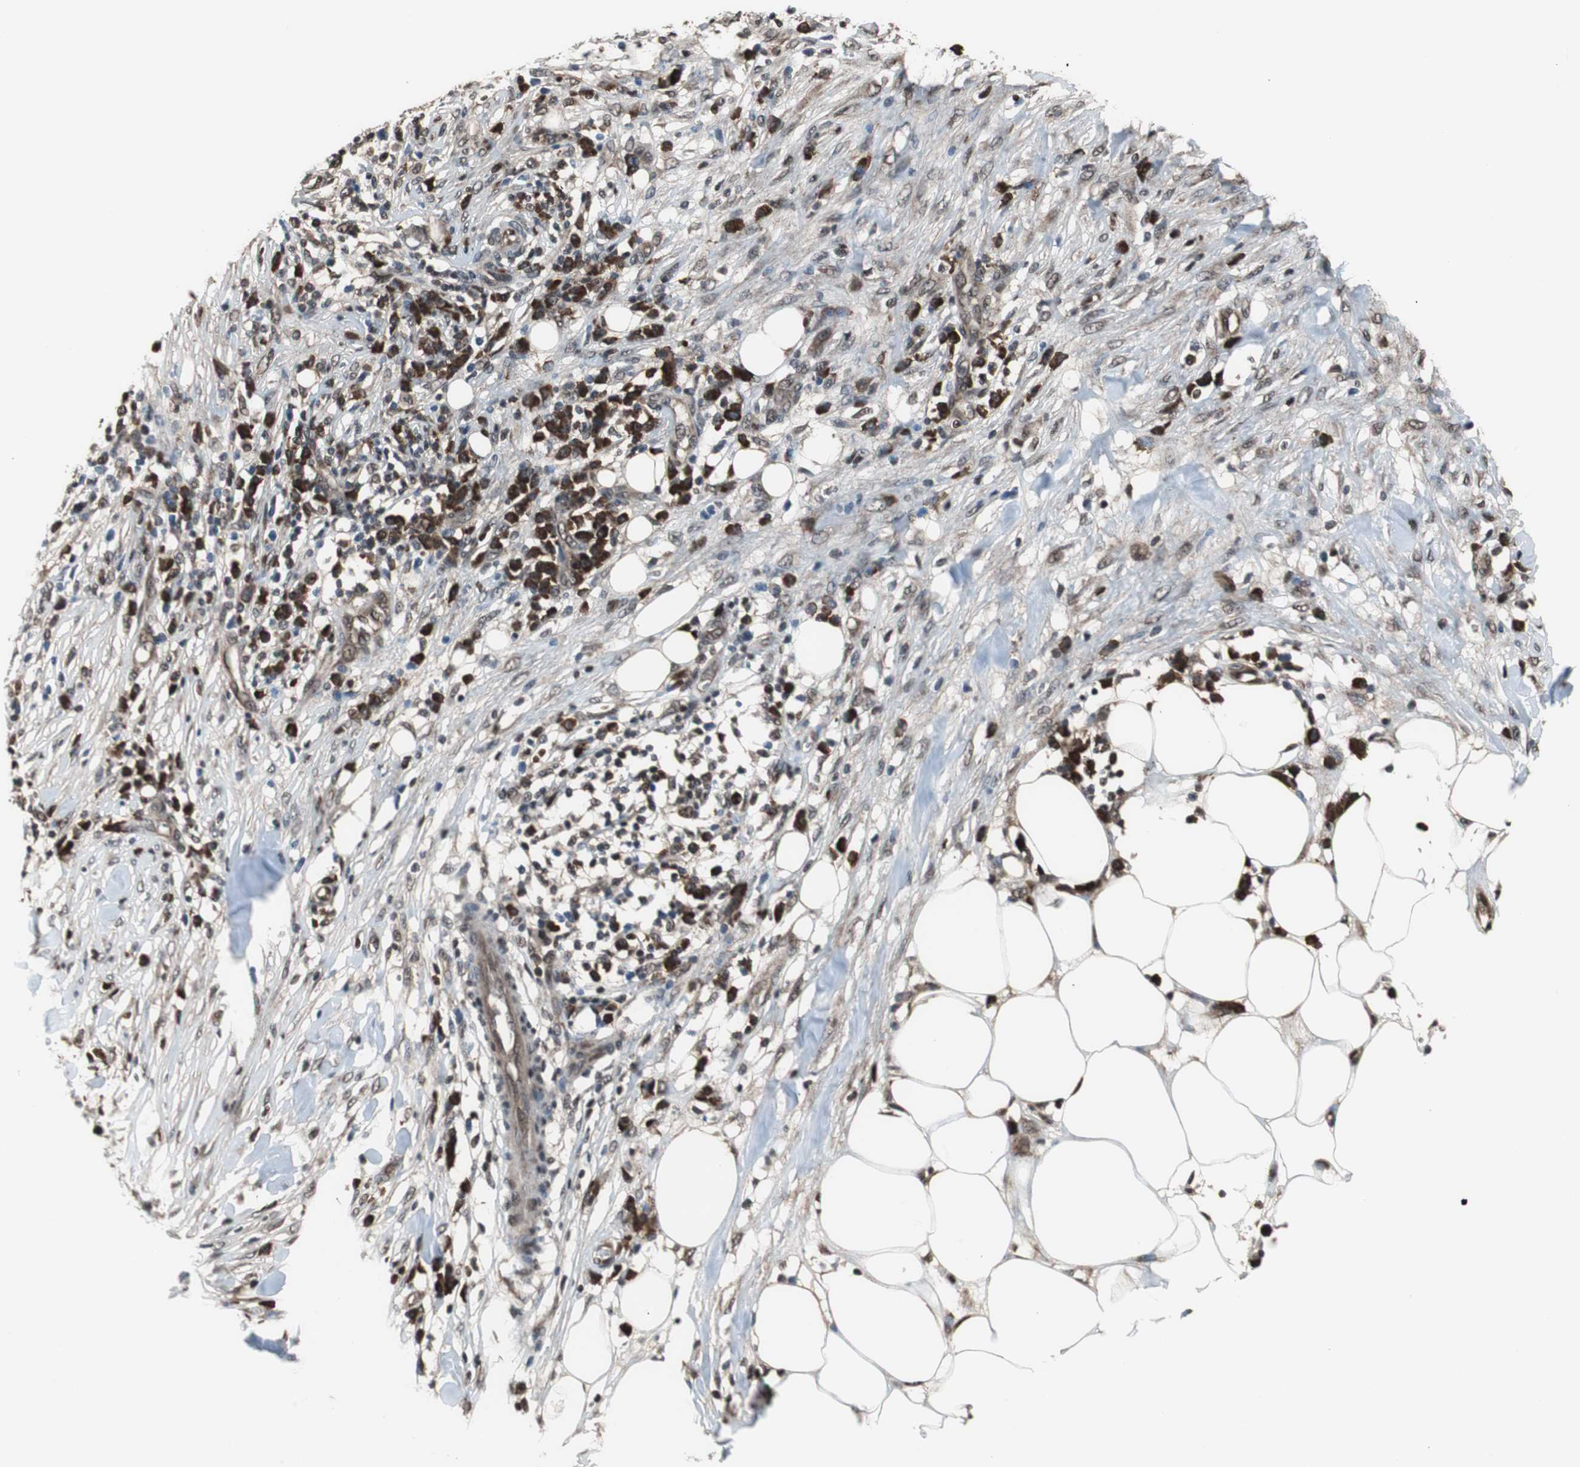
{"staining": {"intensity": "moderate", "quantity": ">75%", "location": "cytoplasmic/membranous,nuclear"}, "tissue": "skin cancer", "cell_type": "Tumor cells", "image_type": "cancer", "snomed": [{"axis": "morphology", "description": "Squamous cell carcinoma, NOS"}, {"axis": "topography", "description": "Skin"}], "caption": "Brown immunohistochemical staining in skin cancer demonstrates moderate cytoplasmic/membranous and nuclear expression in approximately >75% of tumor cells.", "gene": "VCP", "patient": {"sex": "male", "age": 24}}